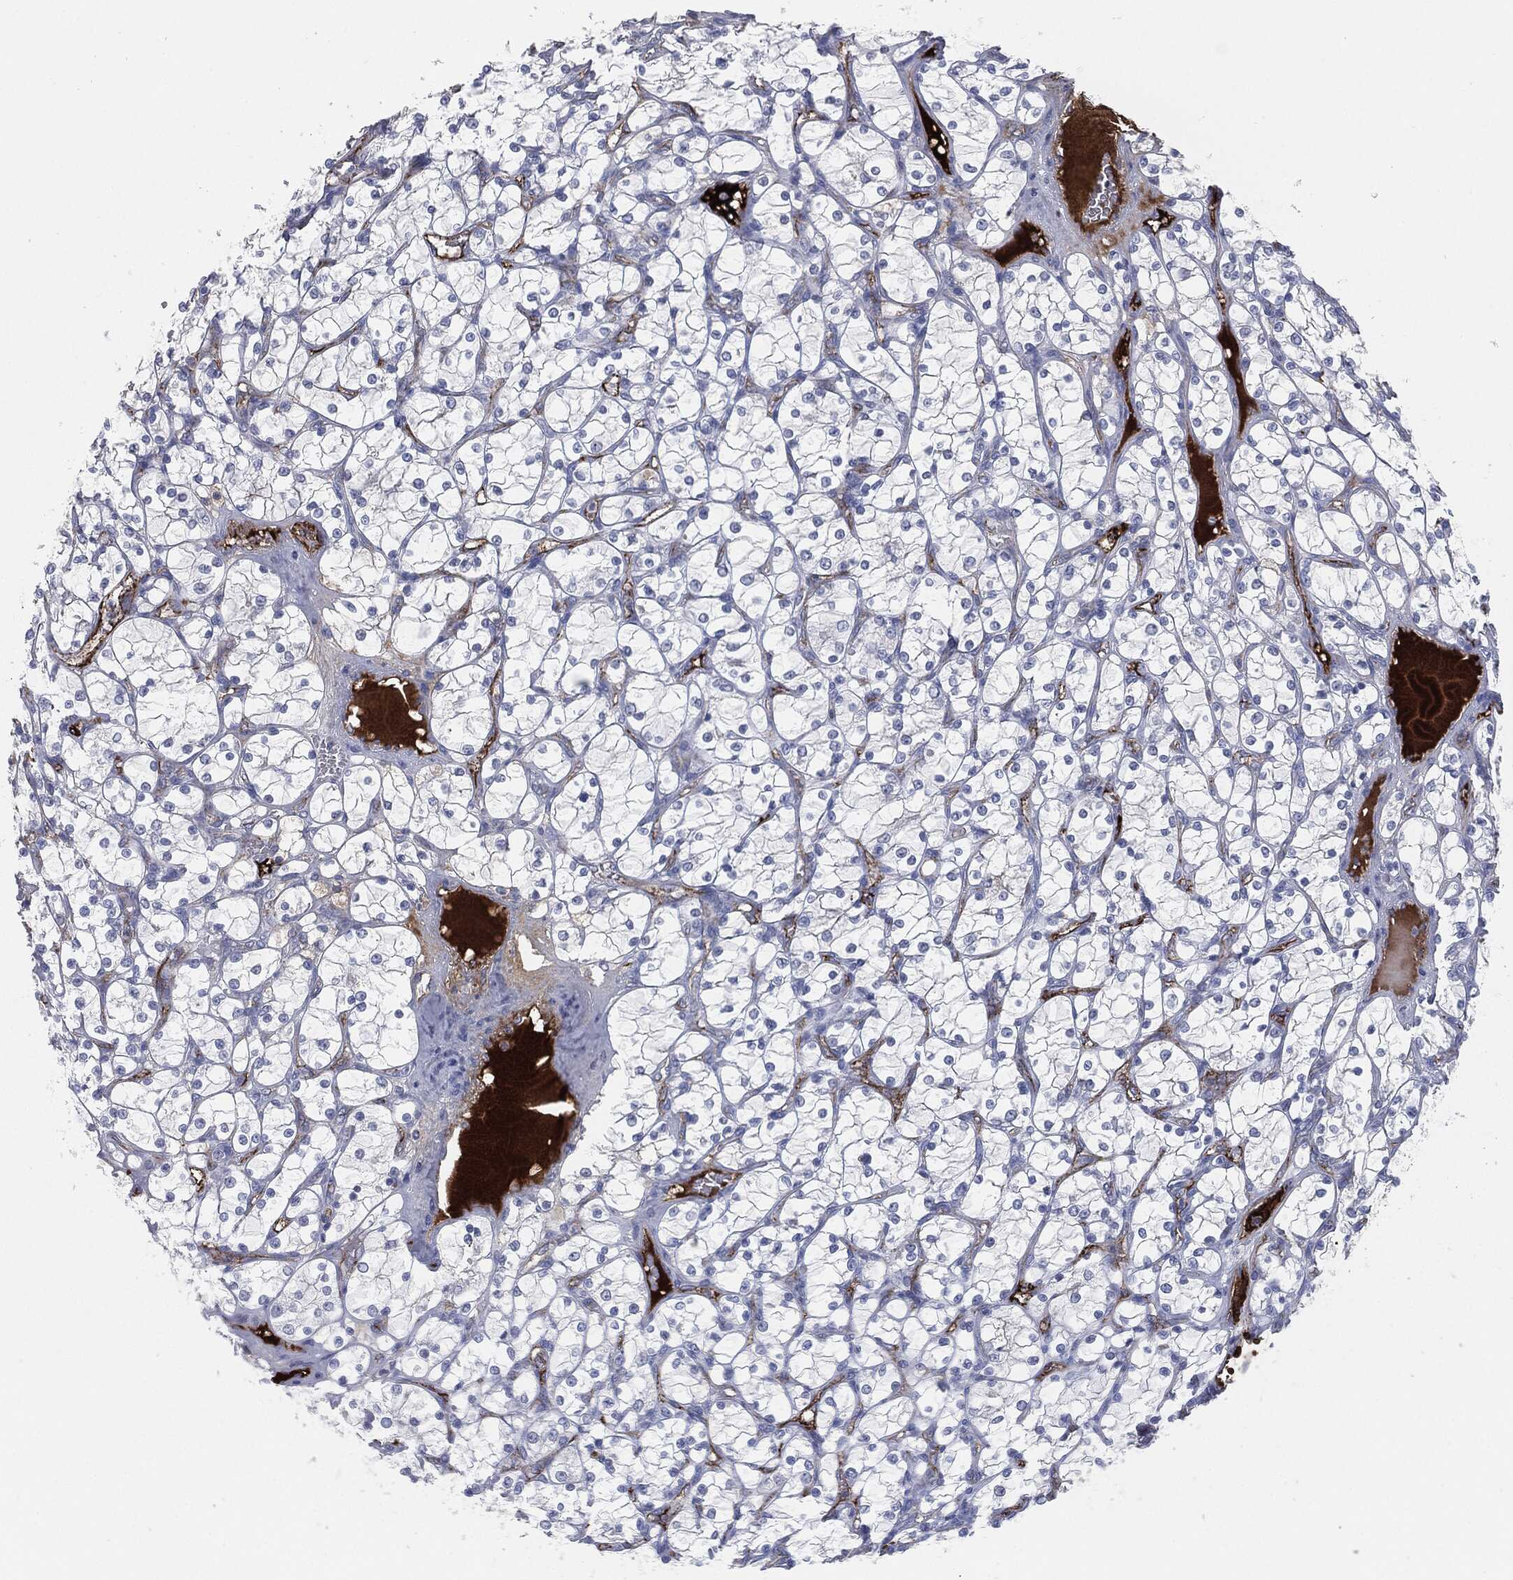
{"staining": {"intensity": "moderate", "quantity": "<25%", "location": "cytoplasmic/membranous"}, "tissue": "renal cancer", "cell_type": "Tumor cells", "image_type": "cancer", "snomed": [{"axis": "morphology", "description": "Adenocarcinoma, NOS"}, {"axis": "topography", "description": "Kidney"}], "caption": "Moderate cytoplasmic/membranous staining is seen in approximately <25% of tumor cells in renal adenocarcinoma. The staining is performed using DAB brown chromogen to label protein expression. The nuclei are counter-stained blue using hematoxylin.", "gene": "APOB", "patient": {"sex": "female", "age": 69}}